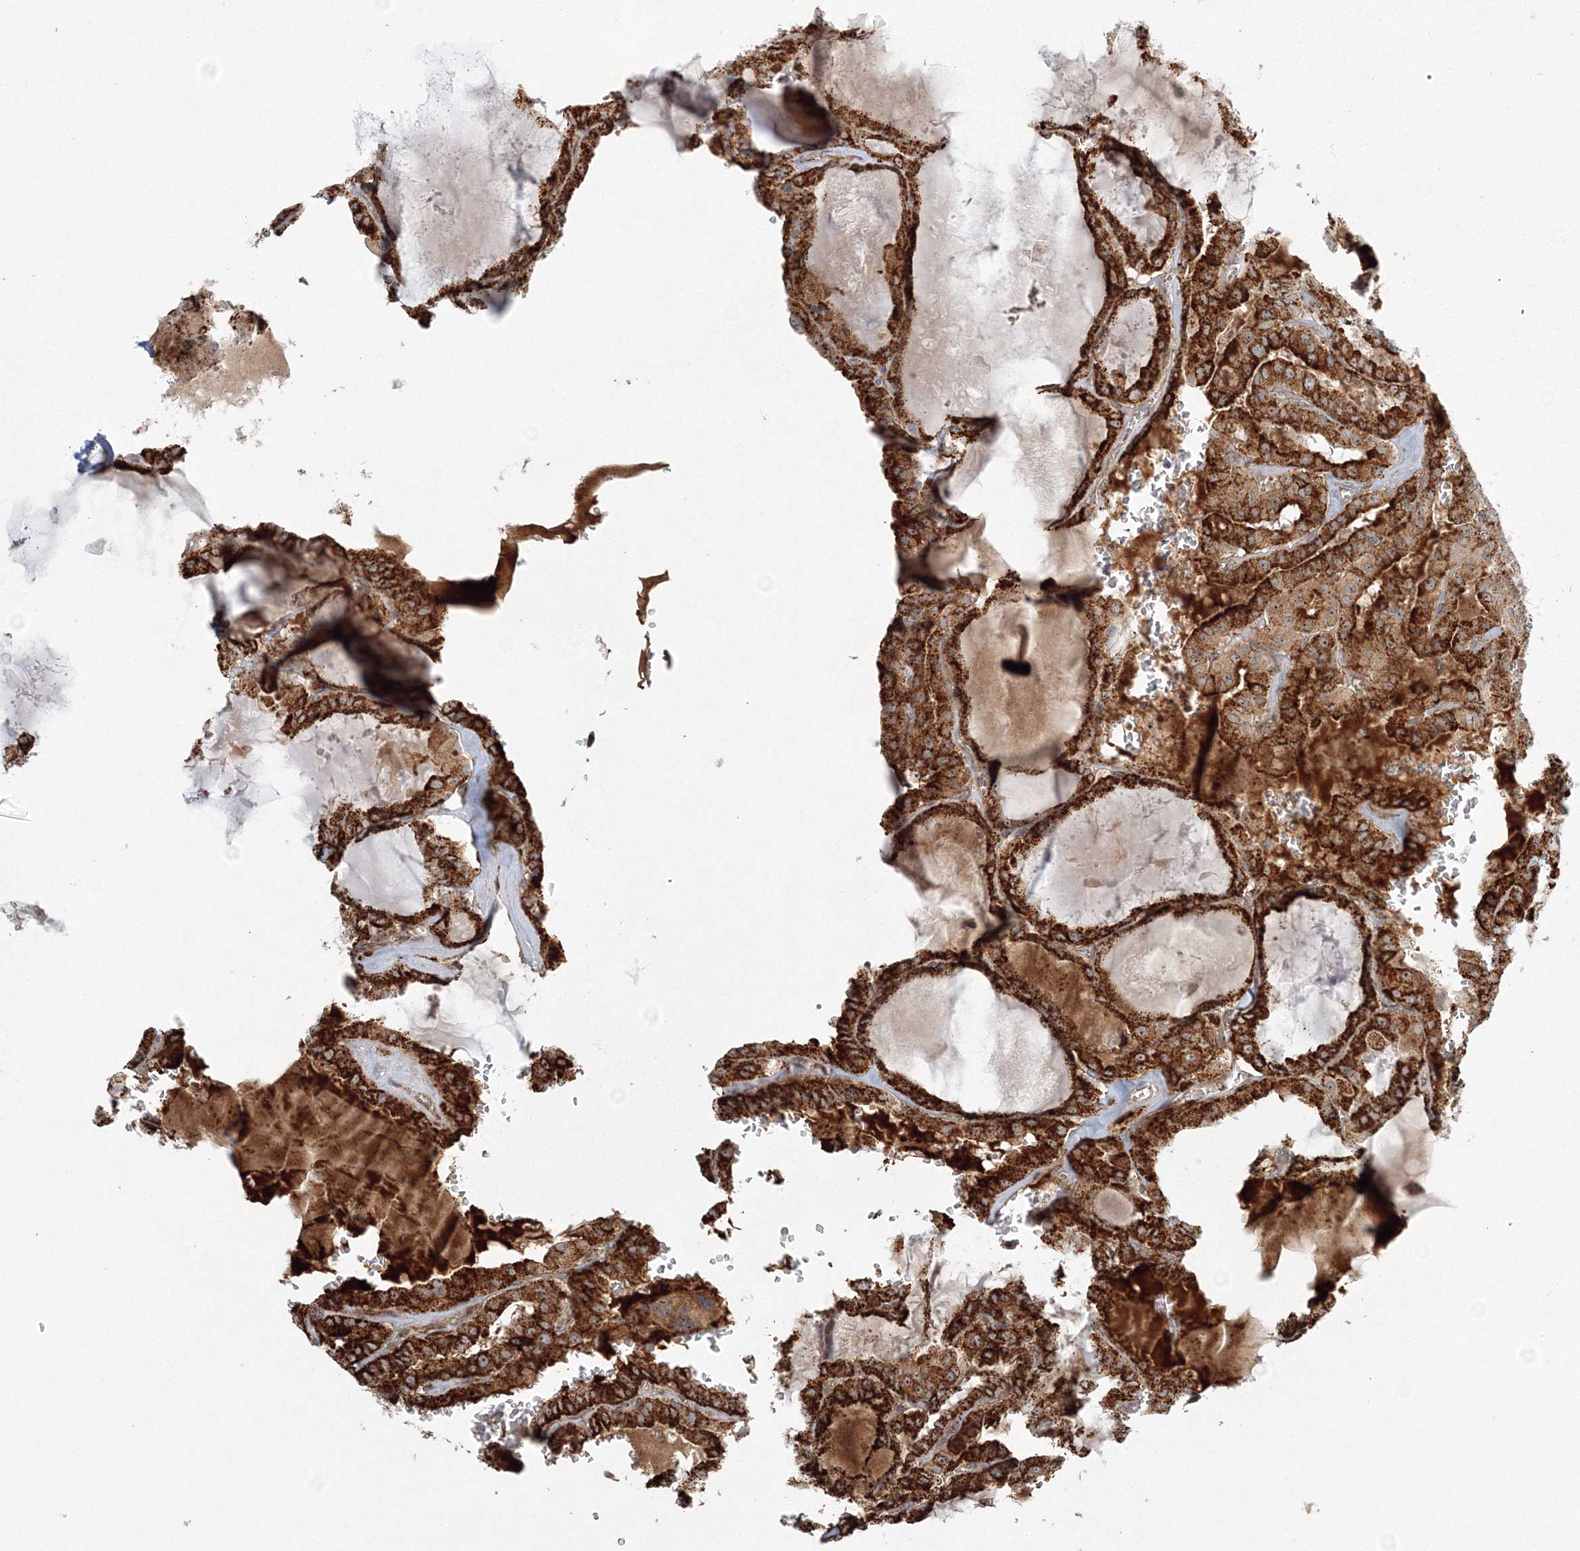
{"staining": {"intensity": "strong", "quantity": ">75%", "location": "cytoplasmic/membranous,nuclear"}, "tissue": "thyroid cancer", "cell_type": "Tumor cells", "image_type": "cancer", "snomed": [{"axis": "morphology", "description": "Papillary adenocarcinoma, NOS"}, {"axis": "topography", "description": "Thyroid gland"}], "caption": "This image exhibits IHC staining of thyroid papillary adenocarcinoma, with high strong cytoplasmic/membranous and nuclear staining in approximately >75% of tumor cells.", "gene": "NPM3", "patient": {"sex": "male", "age": 52}}